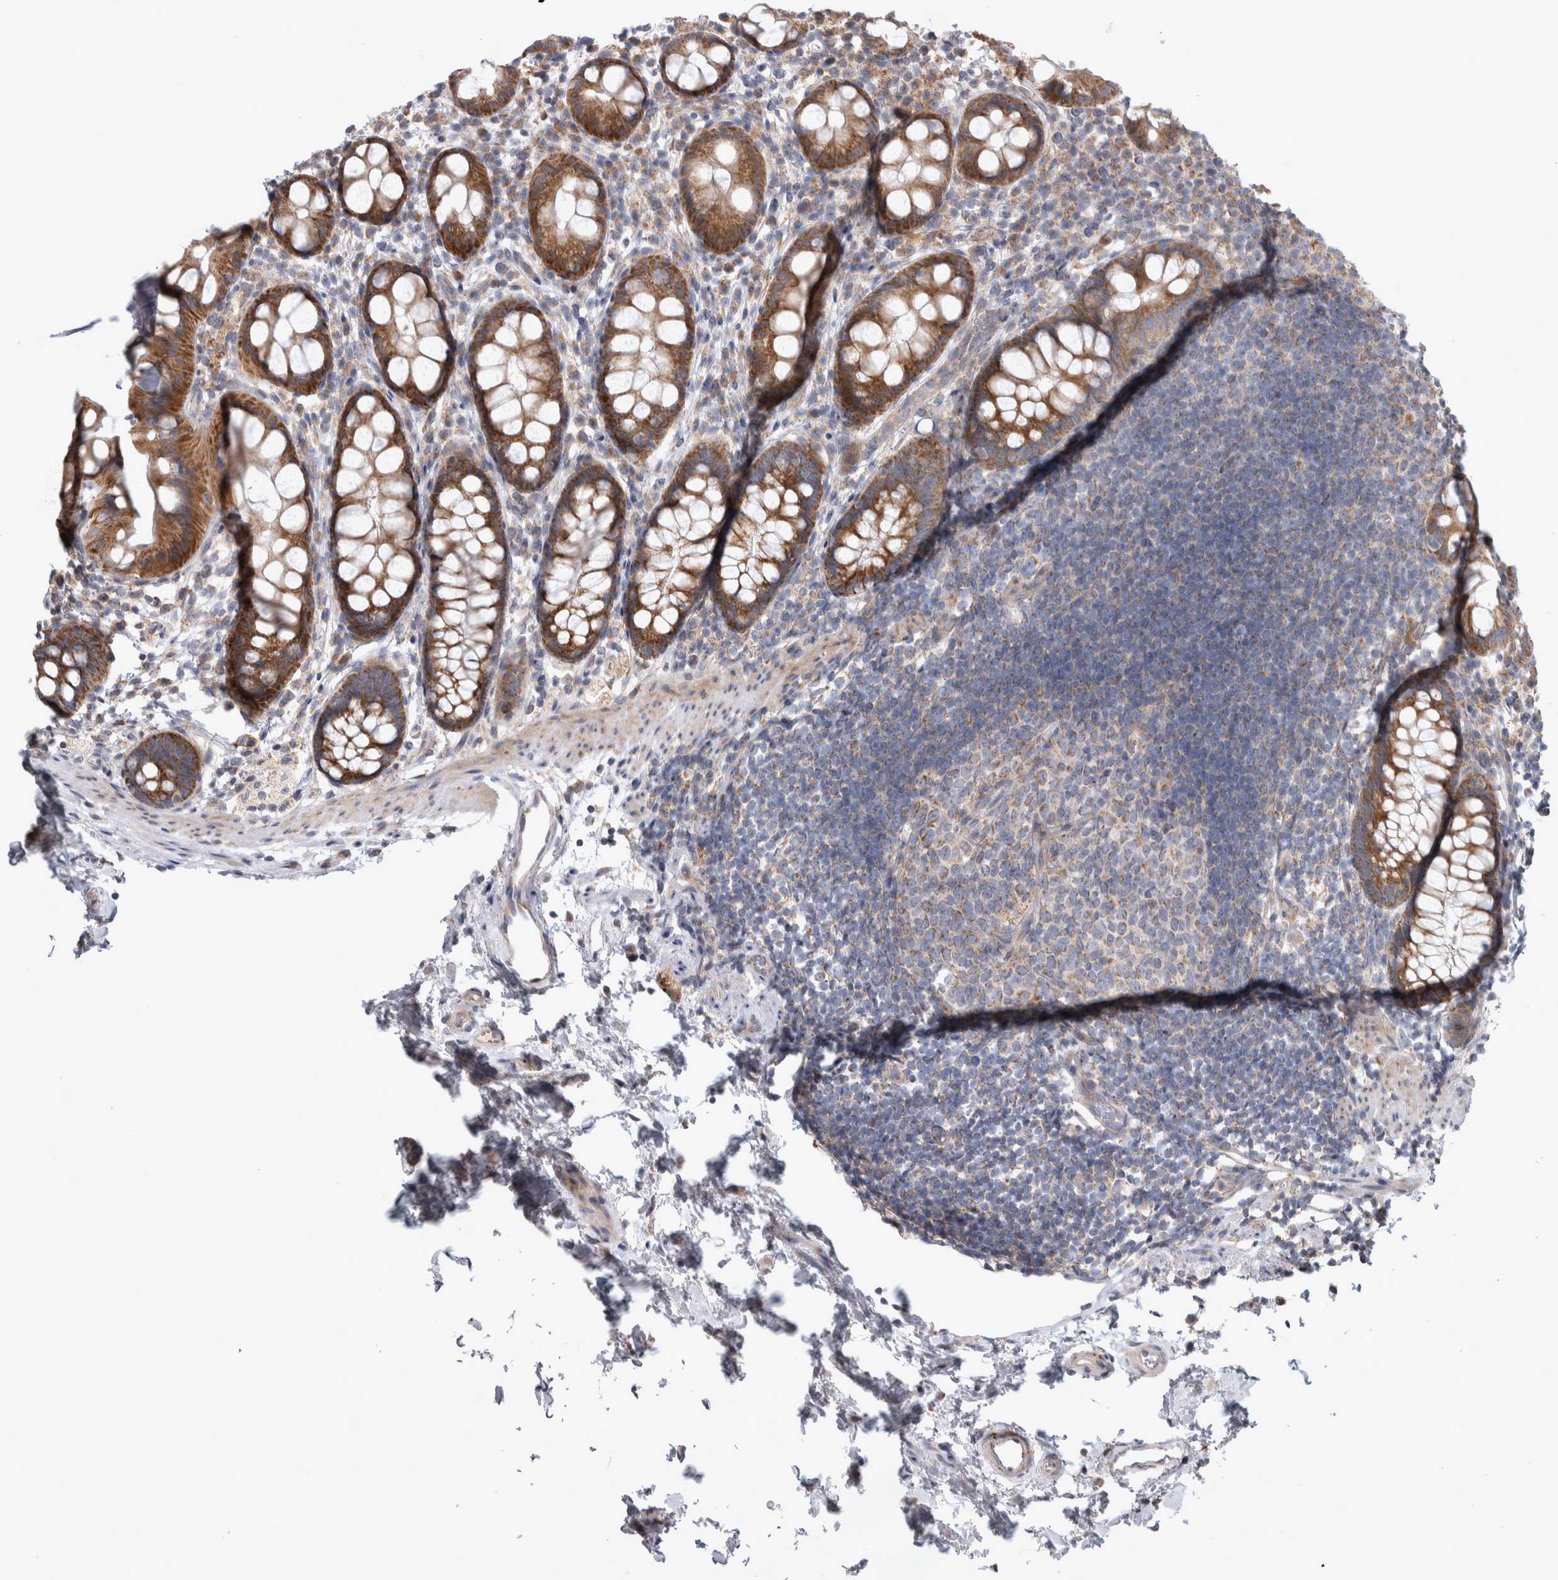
{"staining": {"intensity": "moderate", "quantity": ">75%", "location": "cytoplasmic/membranous"}, "tissue": "rectum", "cell_type": "Glandular cells", "image_type": "normal", "snomed": [{"axis": "morphology", "description": "Normal tissue, NOS"}, {"axis": "topography", "description": "Rectum"}], "caption": "Protein staining demonstrates moderate cytoplasmic/membranous expression in about >75% of glandular cells in benign rectum.", "gene": "SCO1", "patient": {"sex": "female", "age": 65}}